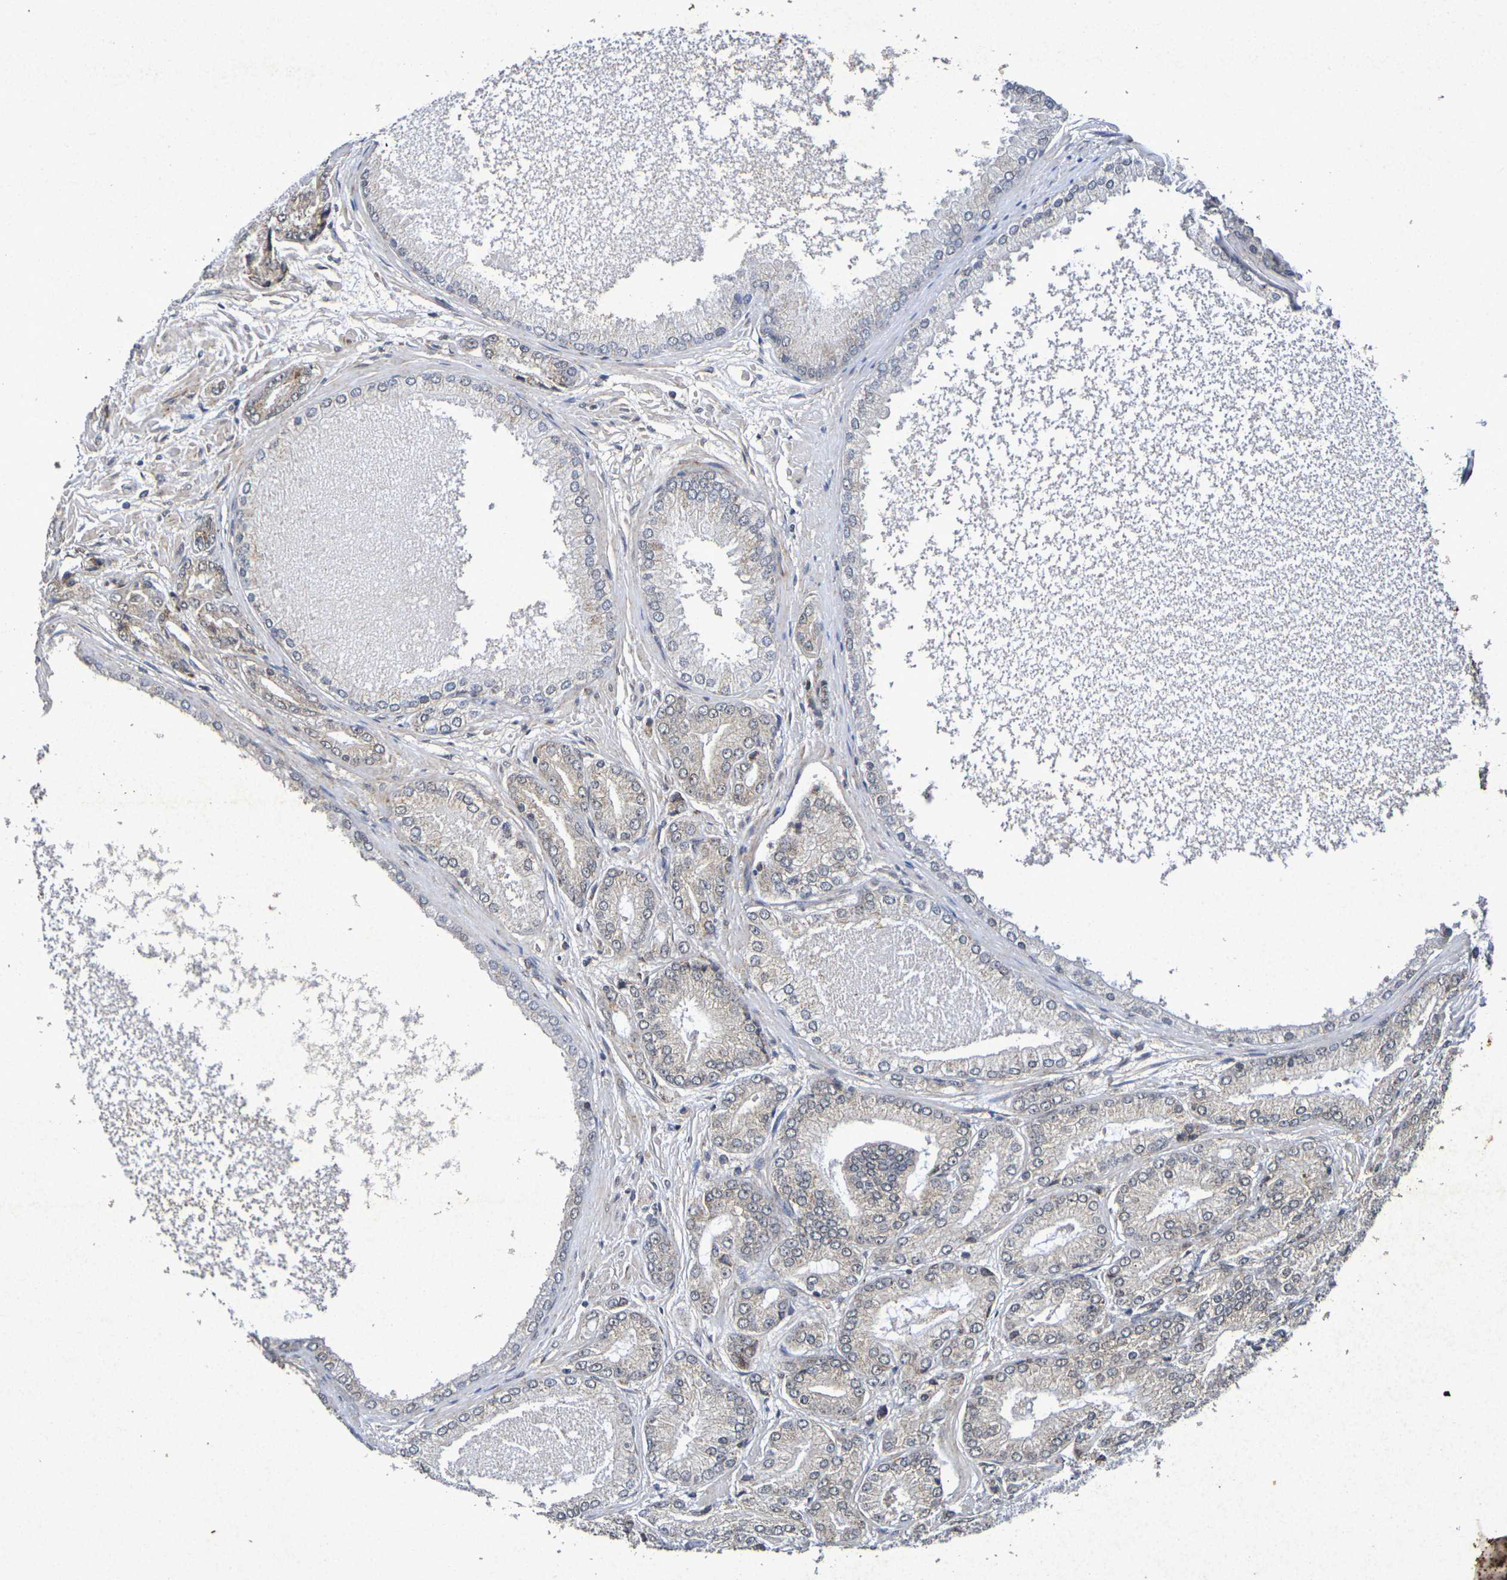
{"staining": {"intensity": "weak", "quantity": "25%-75%", "location": "cytoplasmic/membranous,nuclear"}, "tissue": "prostate cancer", "cell_type": "Tumor cells", "image_type": "cancer", "snomed": [{"axis": "morphology", "description": "Adenocarcinoma, High grade"}, {"axis": "topography", "description": "Prostate"}], "caption": "DAB immunohistochemical staining of human prostate cancer (adenocarcinoma (high-grade)) reveals weak cytoplasmic/membranous and nuclear protein positivity in approximately 25%-75% of tumor cells. (Stains: DAB (3,3'-diaminobenzidine) in brown, nuclei in blue, Microscopy: brightfield microscopy at high magnification).", "gene": "GUCY1A2", "patient": {"sex": "male", "age": 59}}